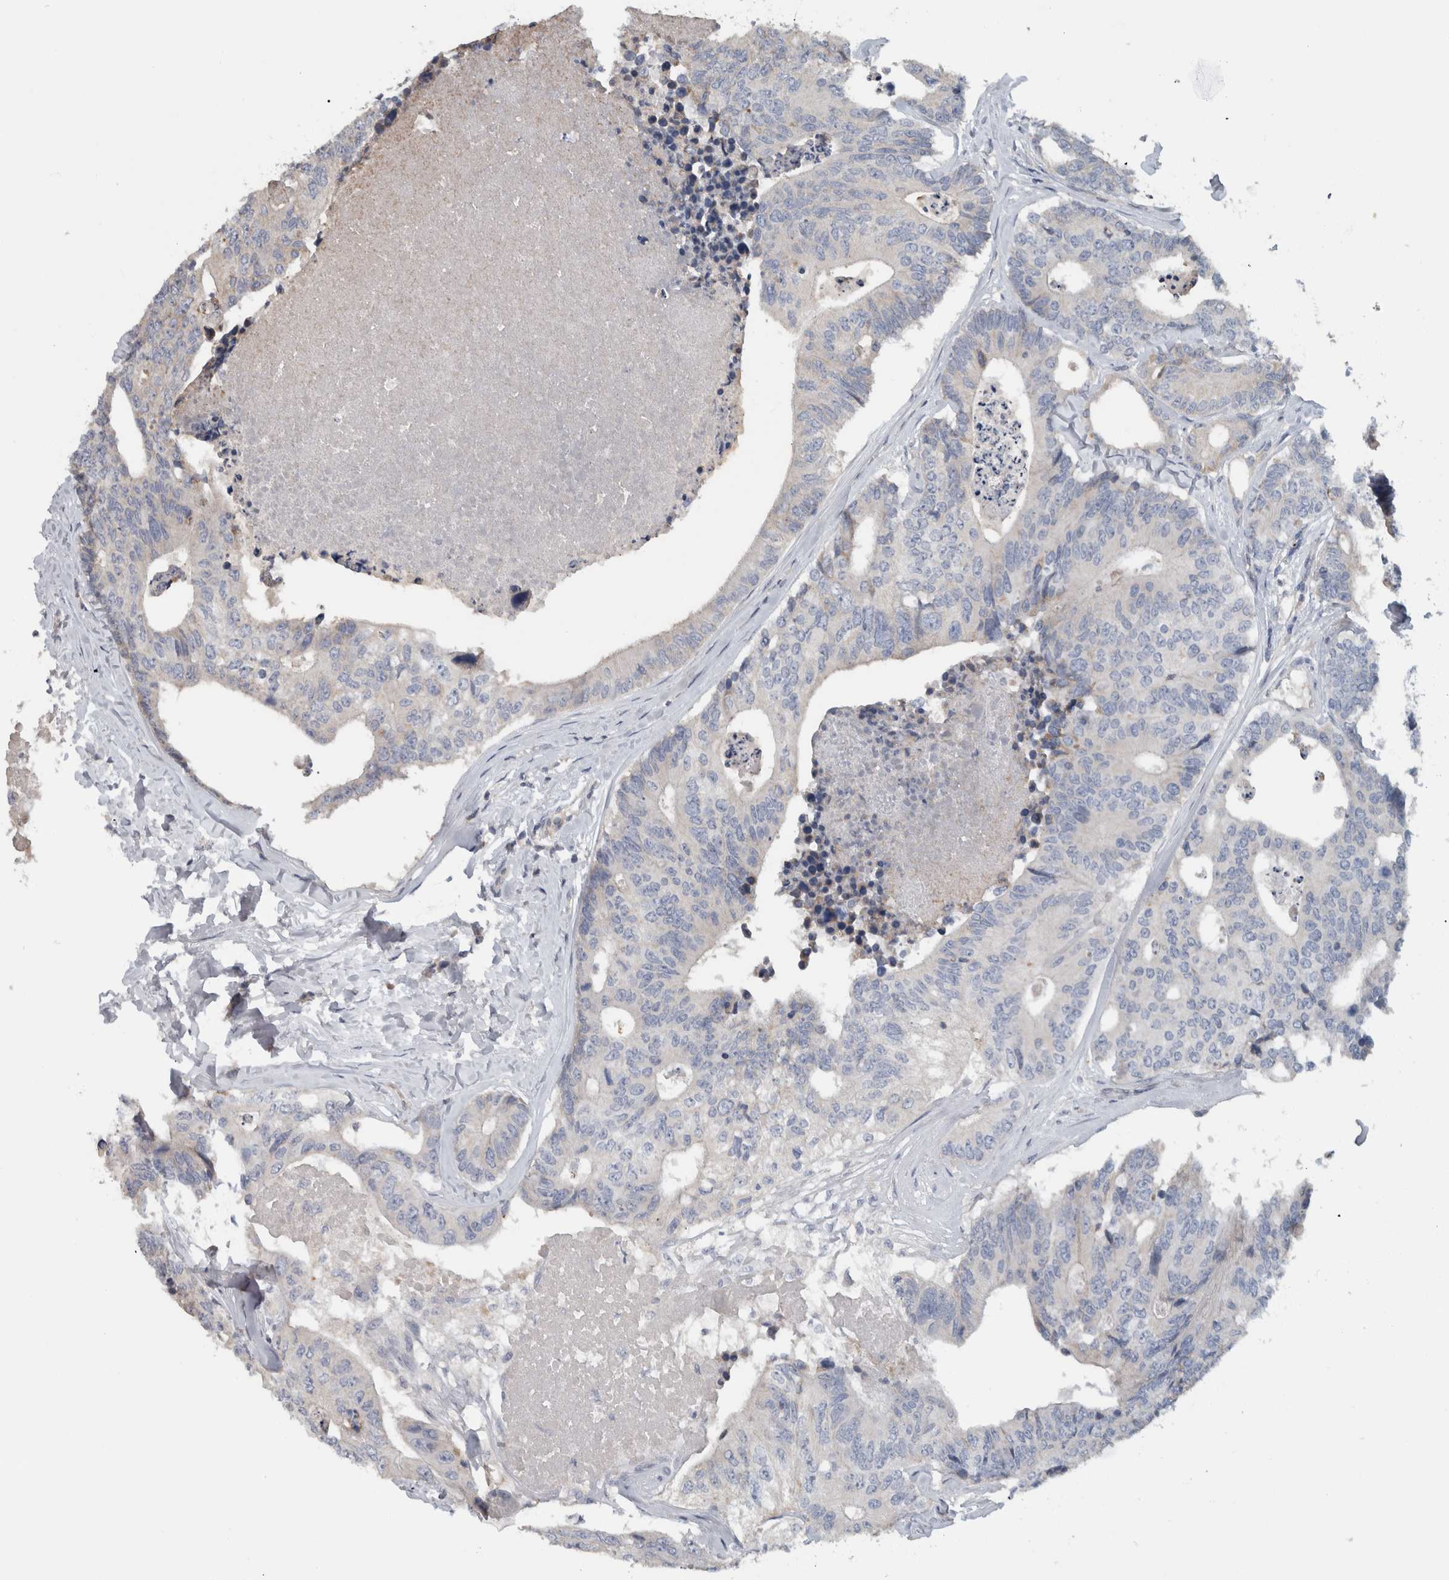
{"staining": {"intensity": "negative", "quantity": "none", "location": "none"}, "tissue": "colorectal cancer", "cell_type": "Tumor cells", "image_type": "cancer", "snomed": [{"axis": "morphology", "description": "Adenocarcinoma, NOS"}, {"axis": "topography", "description": "Colon"}], "caption": "There is no significant positivity in tumor cells of adenocarcinoma (colorectal). (DAB immunohistochemistry, high magnification).", "gene": "TARBP1", "patient": {"sex": "female", "age": 67}}